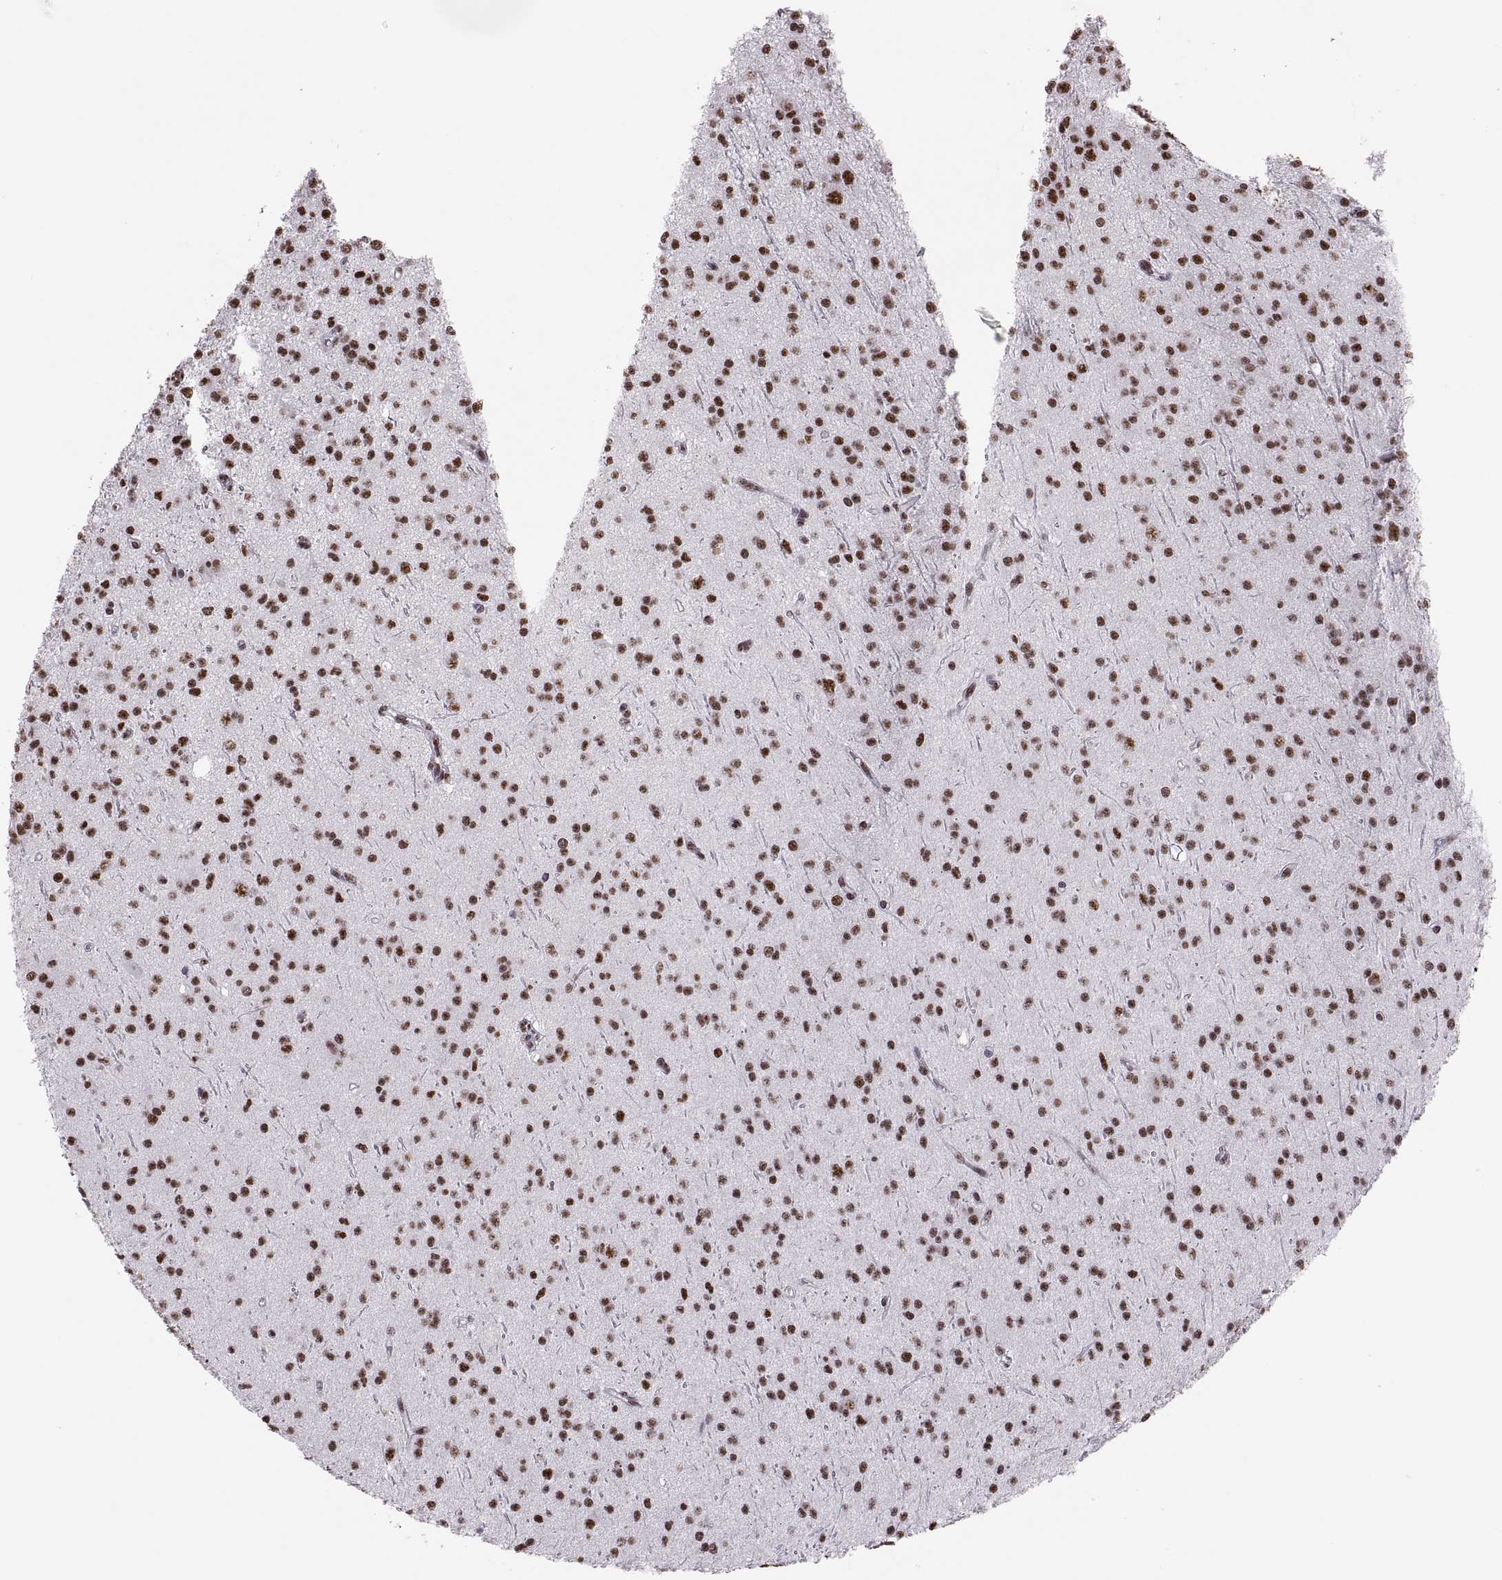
{"staining": {"intensity": "strong", "quantity": ">75%", "location": "nuclear"}, "tissue": "glioma", "cell_type": "Tumor cells", "image_type": "cancer", "snomed": [{"axis": "morphology", "description": "Glioma, malignant, Low grade"}, {"axis": "topography", "description": "Brain"}], "caption": "IHC of glioma exhibits high levels of strong nuclear expression in approximately >75% of tumor cells.", "gene": "SNAI1", "patient": {"sex": "male", "age": 27}}